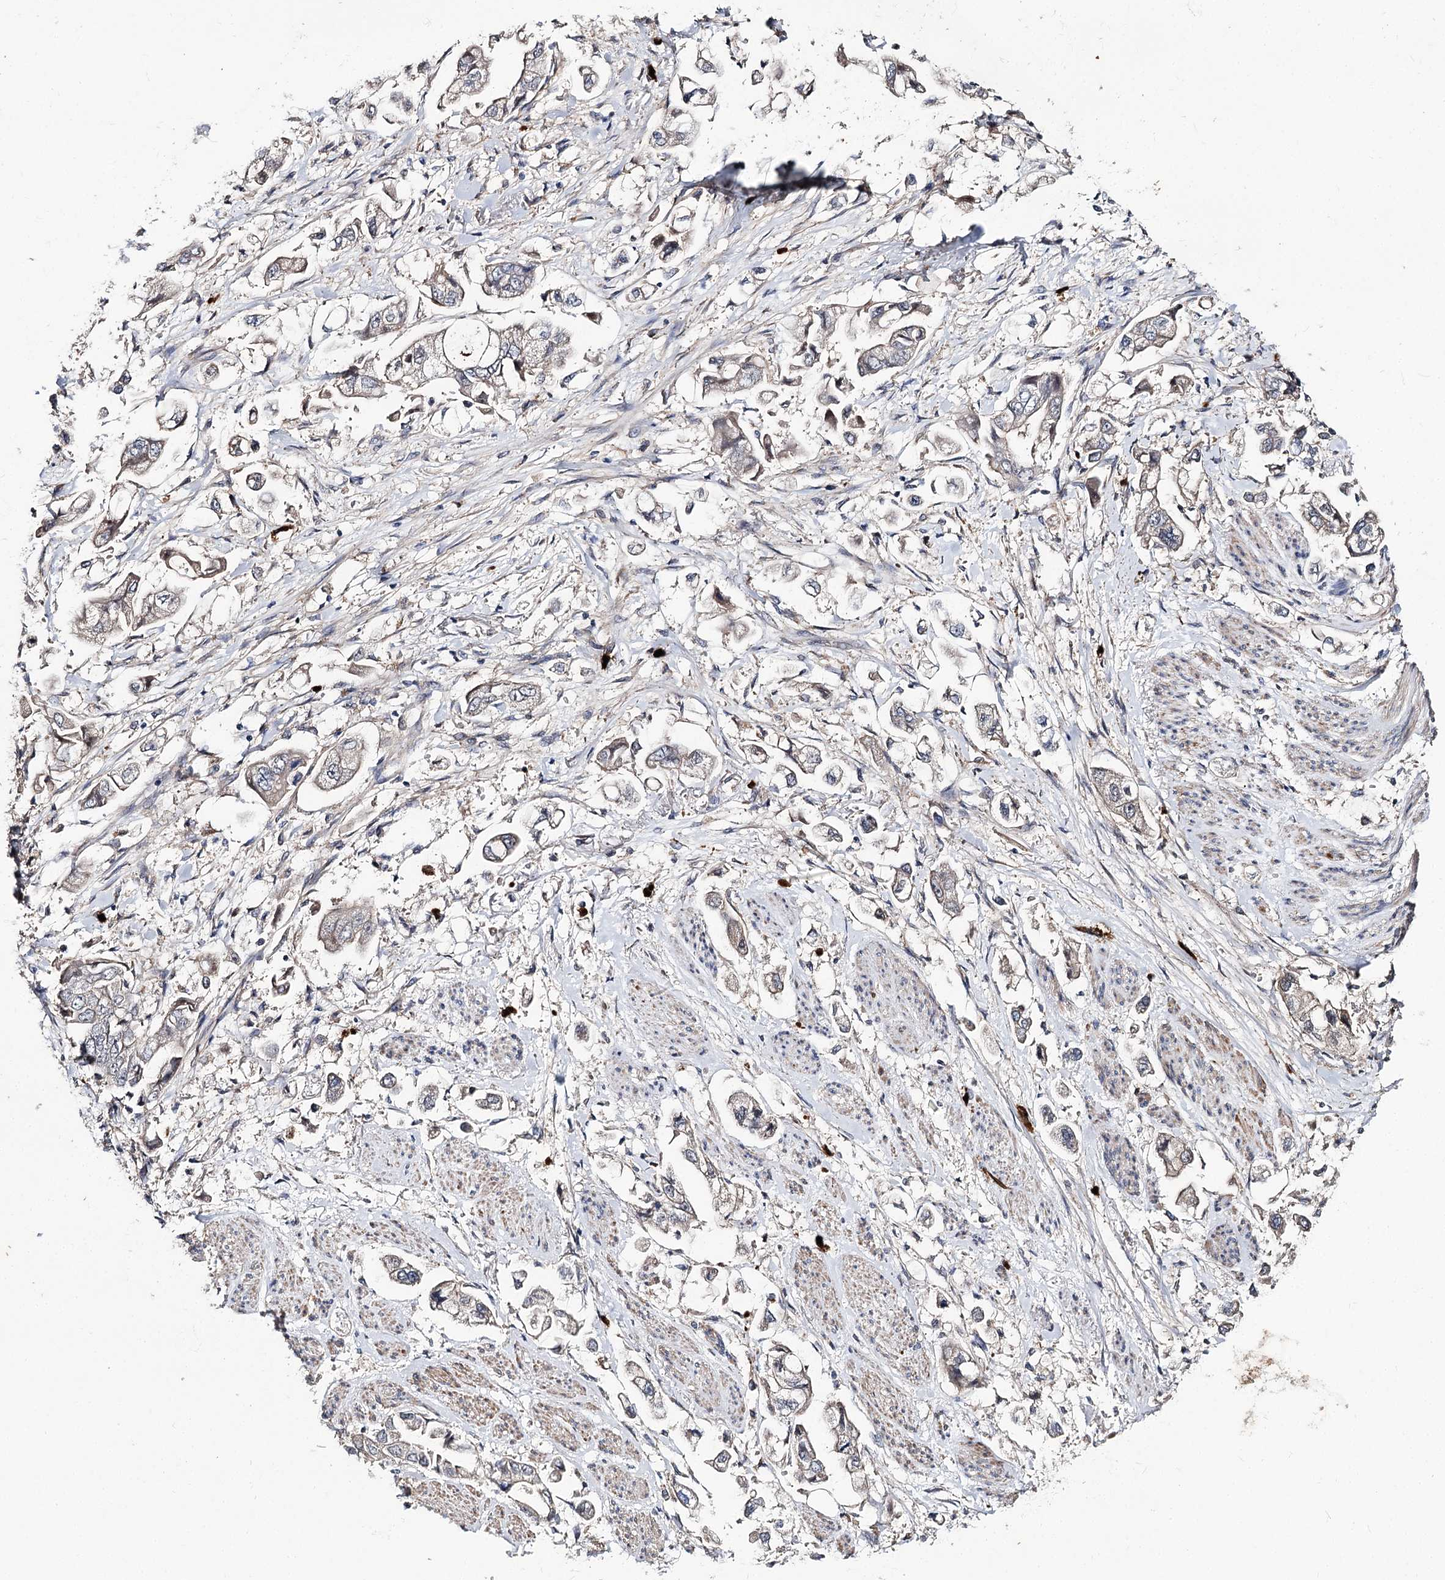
{"staining": {"intensity": "negative", "quantity": "none", "location": "none"}, "tissue": "stomach cancer", "cell_type": "Tumor cells", "image_type": "cancer", "snomed": [{"axis": "morphology", "description": "Adenocarcinoma, NOS"}, {"axis": "topography", "description": "Stomach"}], "caption": "IHC micrograph of neoplastic tissue: human stomach cancer (adenocarcinoma) stained with DAB (3,3'-diaminobenzidine) exhibits no significant protein staining in tumor cells.", "gene": "MINDY3", "patient": {"sex": "male", "age": 62}}